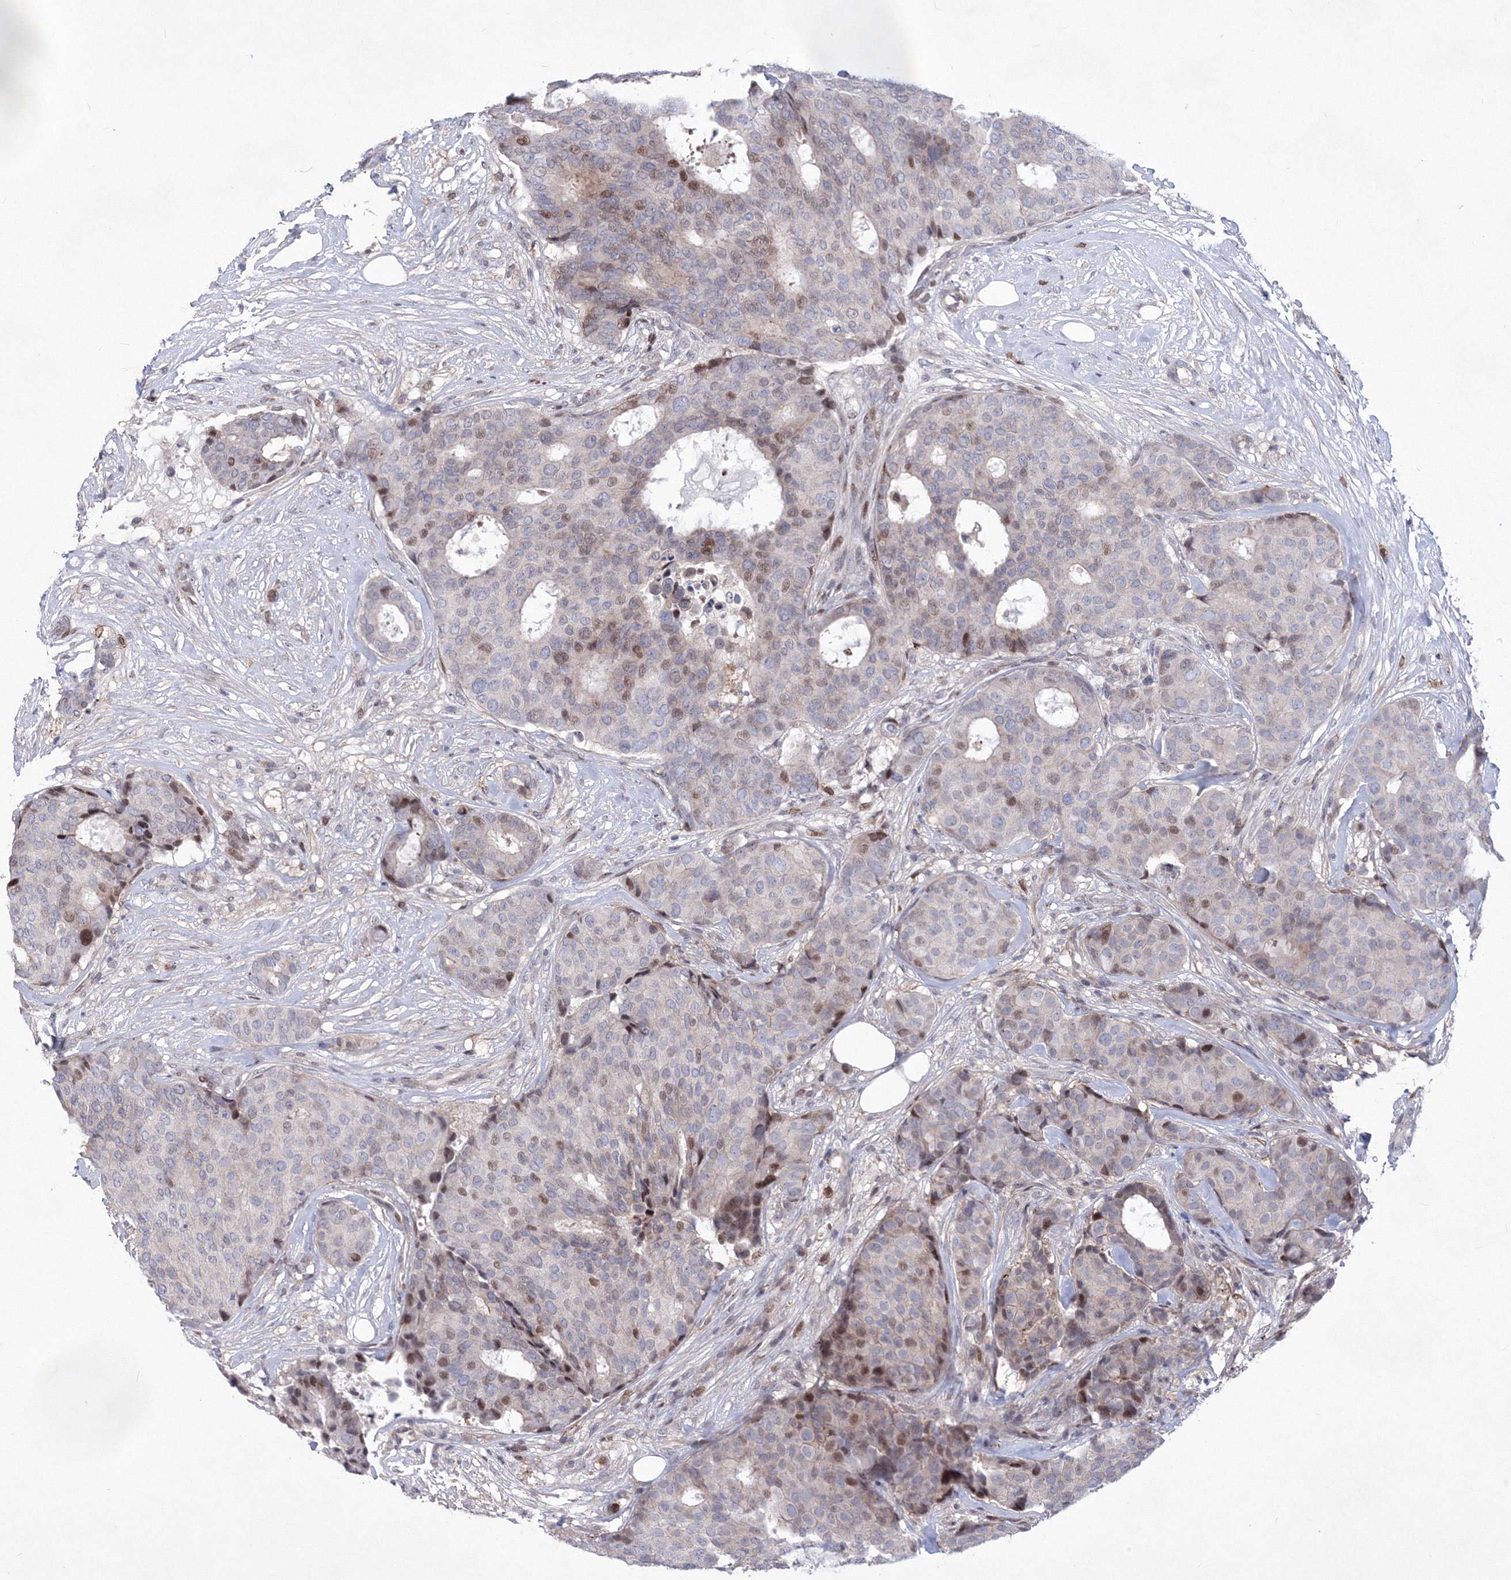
{"staining": {"intensity": "moderate", "quantity": "<25%", "location": "nuclear"}, "tissue": "breast cancer", "cell_type": "Tumor cells", "image_type": "cancer", "snomed": [{"axis": "morphology", "description": "Duct carcinoma"}, {"axis": "topography", "description": "Breast"}], "caption": "There is low levels of moderate nuclear expression in tumor cells of breast infiltrating ductal carcinoma, as demonstrated by immunohistochemical staining (brown color).", "gene": "RNPEPL1", "patient": {"sex": "female", "age": 75}}